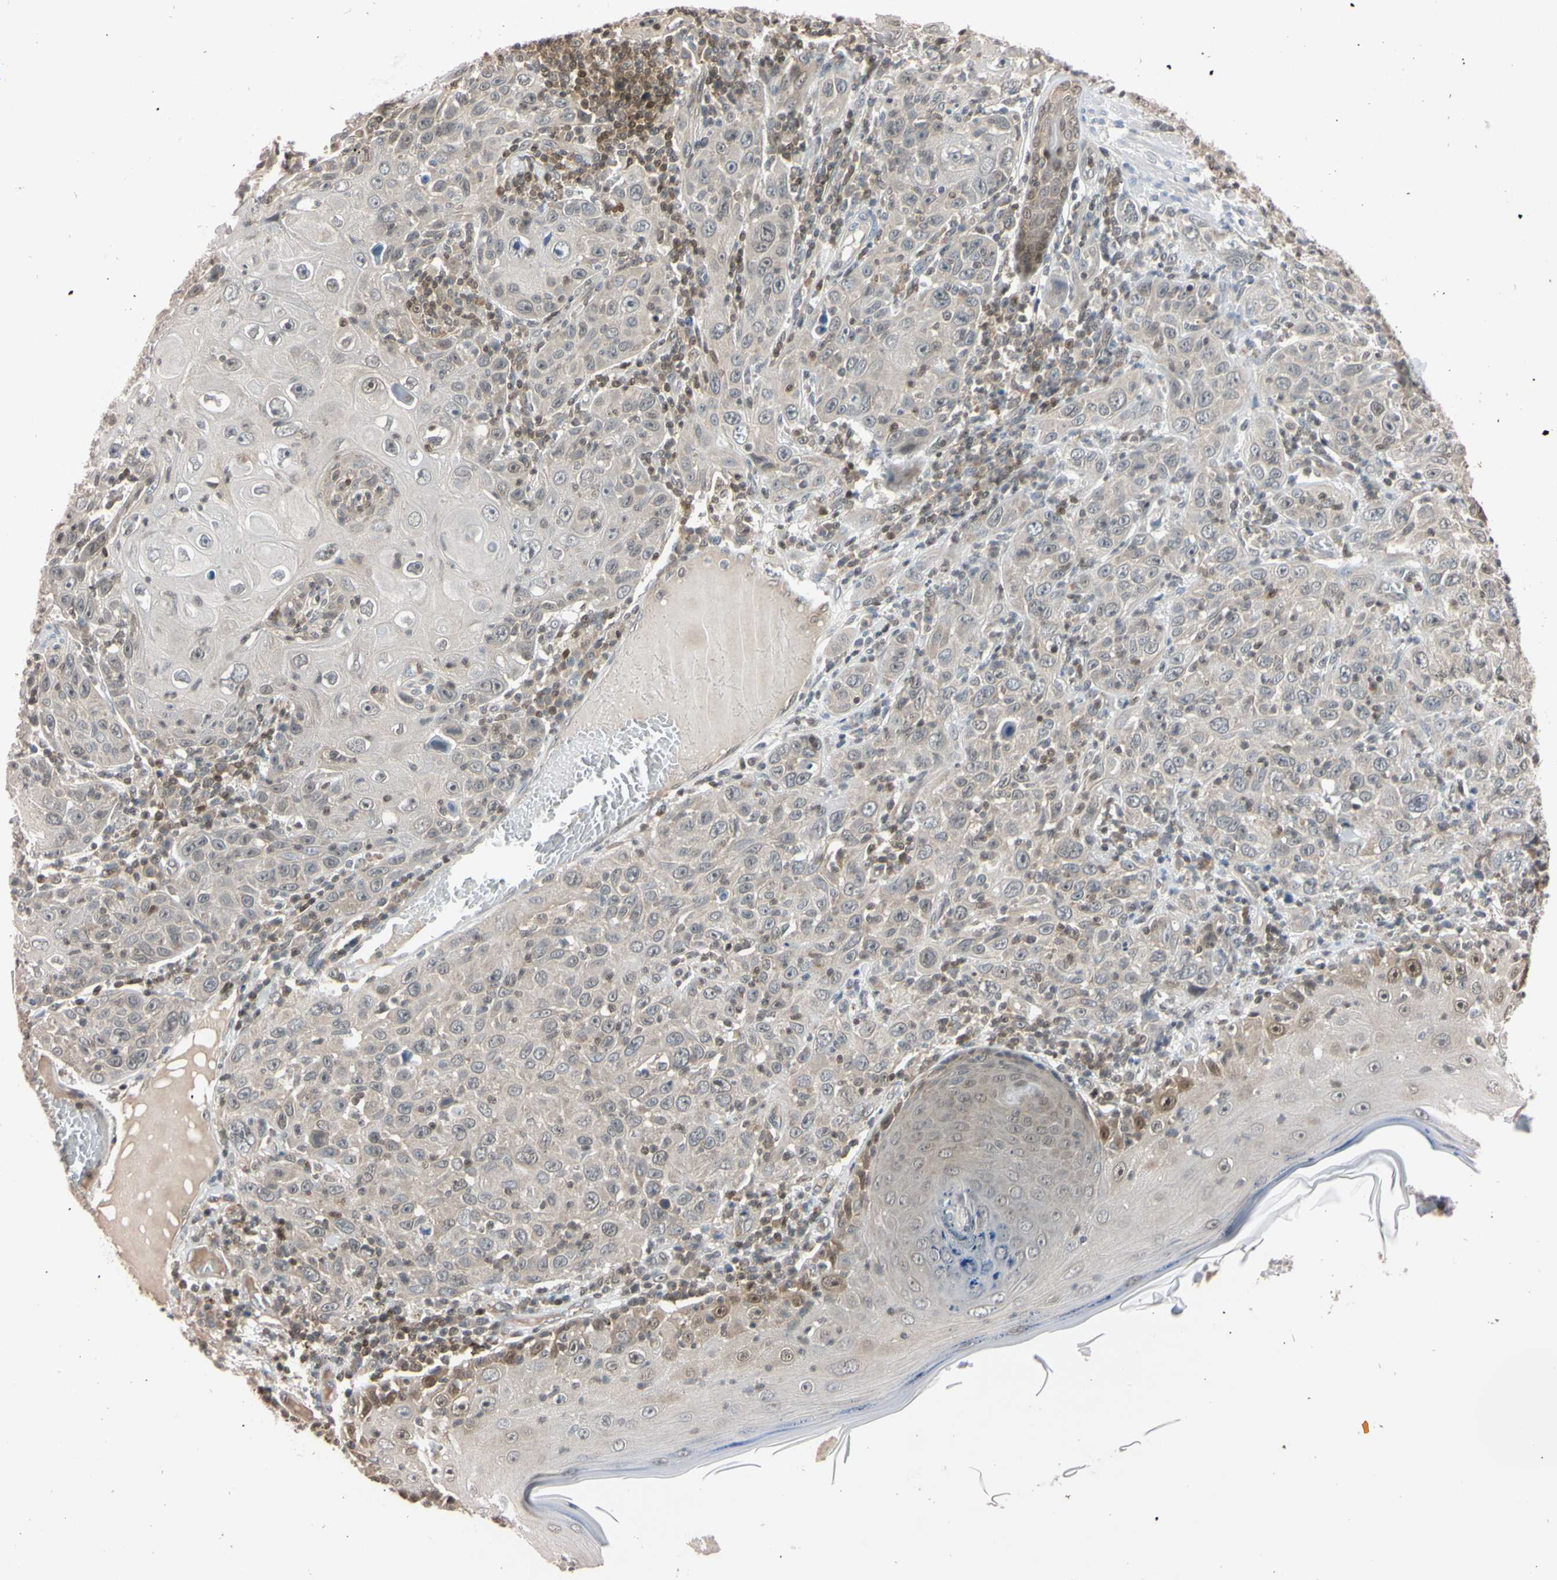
{"staining": {"intensity": "weak", "quantity": "<25%", "location": "cytoplasmic/membranous,nuclear"}, "tissue": "skin cancer", "cell_type": "Tumor cells", "image_type": "cancer", "snomed": [{"axis": "morphology", "description": "Squamous cell carcinoma, NOS"}, {"axis": "topography", "description": "Skin"}], "caption": "Skin squamous cell carcinoma was stained to show a protein in brown. There is no significant positivity in tumor cells.", "gene": "UBE2I", "patient": {"sex": "female", "age": 88}}